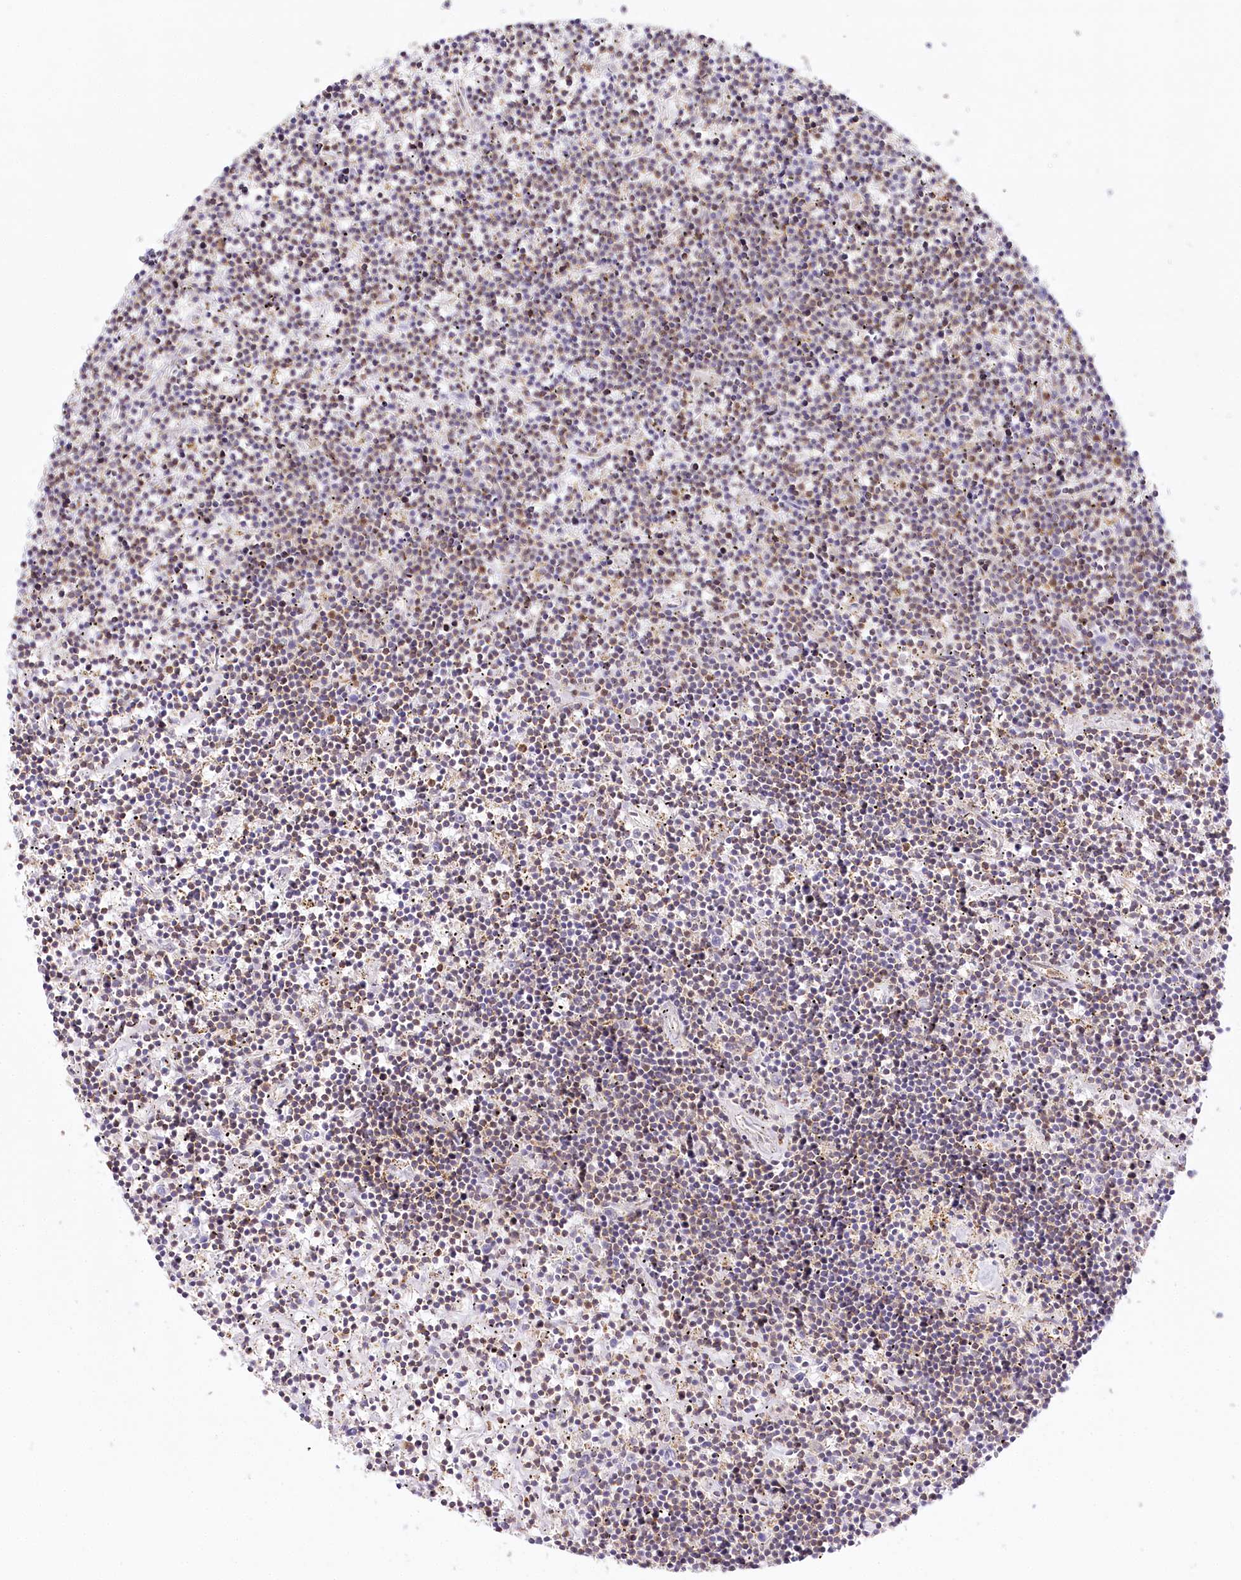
{"staining": {"intensity": "weak", "quantity": "25%-75%", "location": "cytoplasmic/membranous"}, "tissue": "lymphoma", "cell_type": "Tumor cells", "image_type": "cancer", "snomed": [{"axis": "morphology", "description": "Malignant lymphoma, non-Hodgkin's type, Low grade"}, {"axis": "topography", "description": "Spleen"}], "caption": "Immunohistochemistry histopathology image of neoplastic tissue: human lymphoma stained using IHC reveals low levels of weak protein expression localized specifically in the cytoplasmic/membranous of tumor cells, appearing as a cytoplasmic/membranous brown color.", "gene": "LSS", "patient": {"sex": "male", "age": 76}}